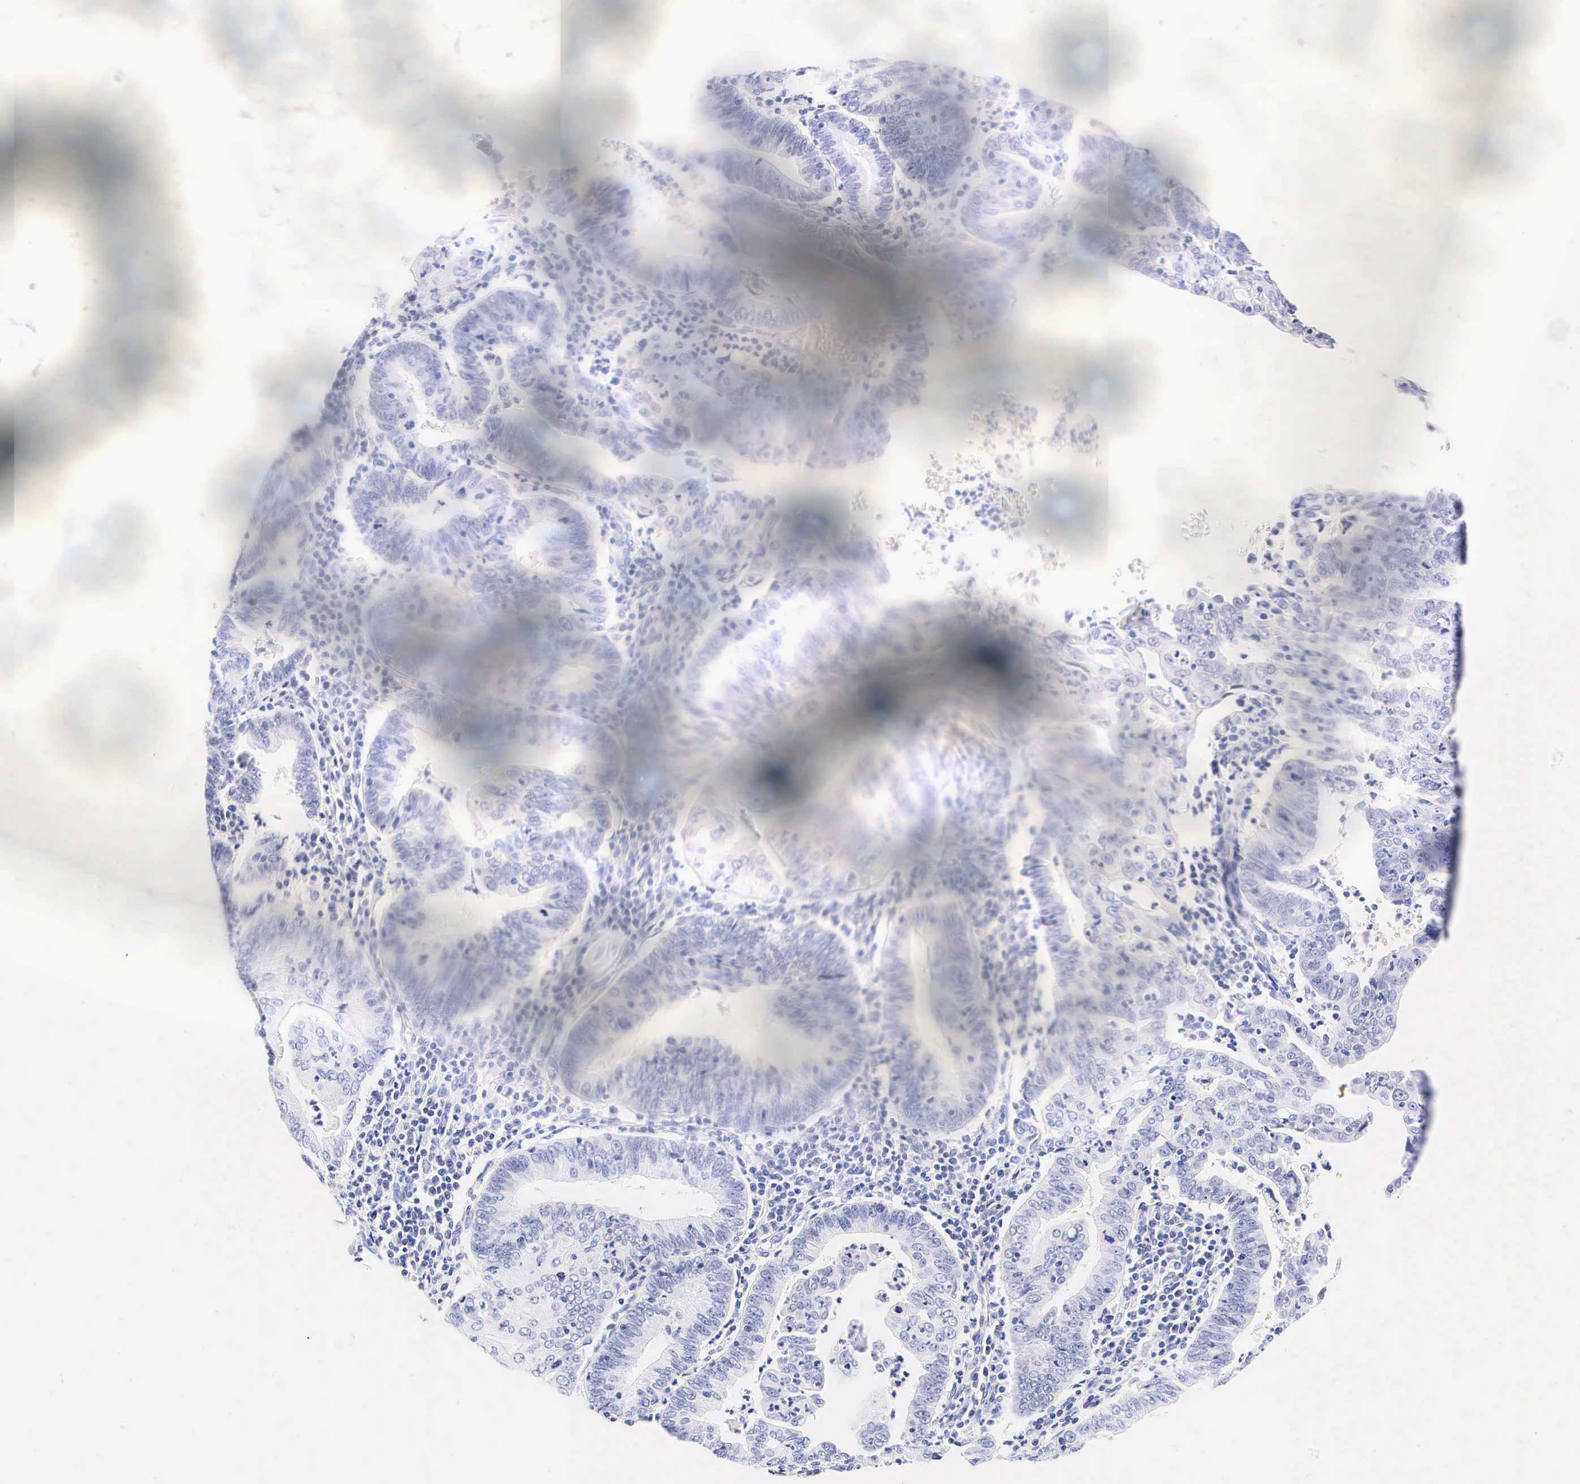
{"staining": {"intensity": "negative", "quantity": "none", "location": "none"}, "tissue": "endometrial cancer", "cell_type": "Tumor cells", "image_type": "cancer", "snomed": [{"axis": "morphology", "description": "Adenocarcinoma, NOS"}, {"axis": "topography", "description": "Endometrium"}], "caption": "Immunohistochemistry (IHC) of endometrial adenocarcinoma exhibits no expression in tumor cells.", "gene": "CALD1", "patient": {"sex": "female", "age": 60}}